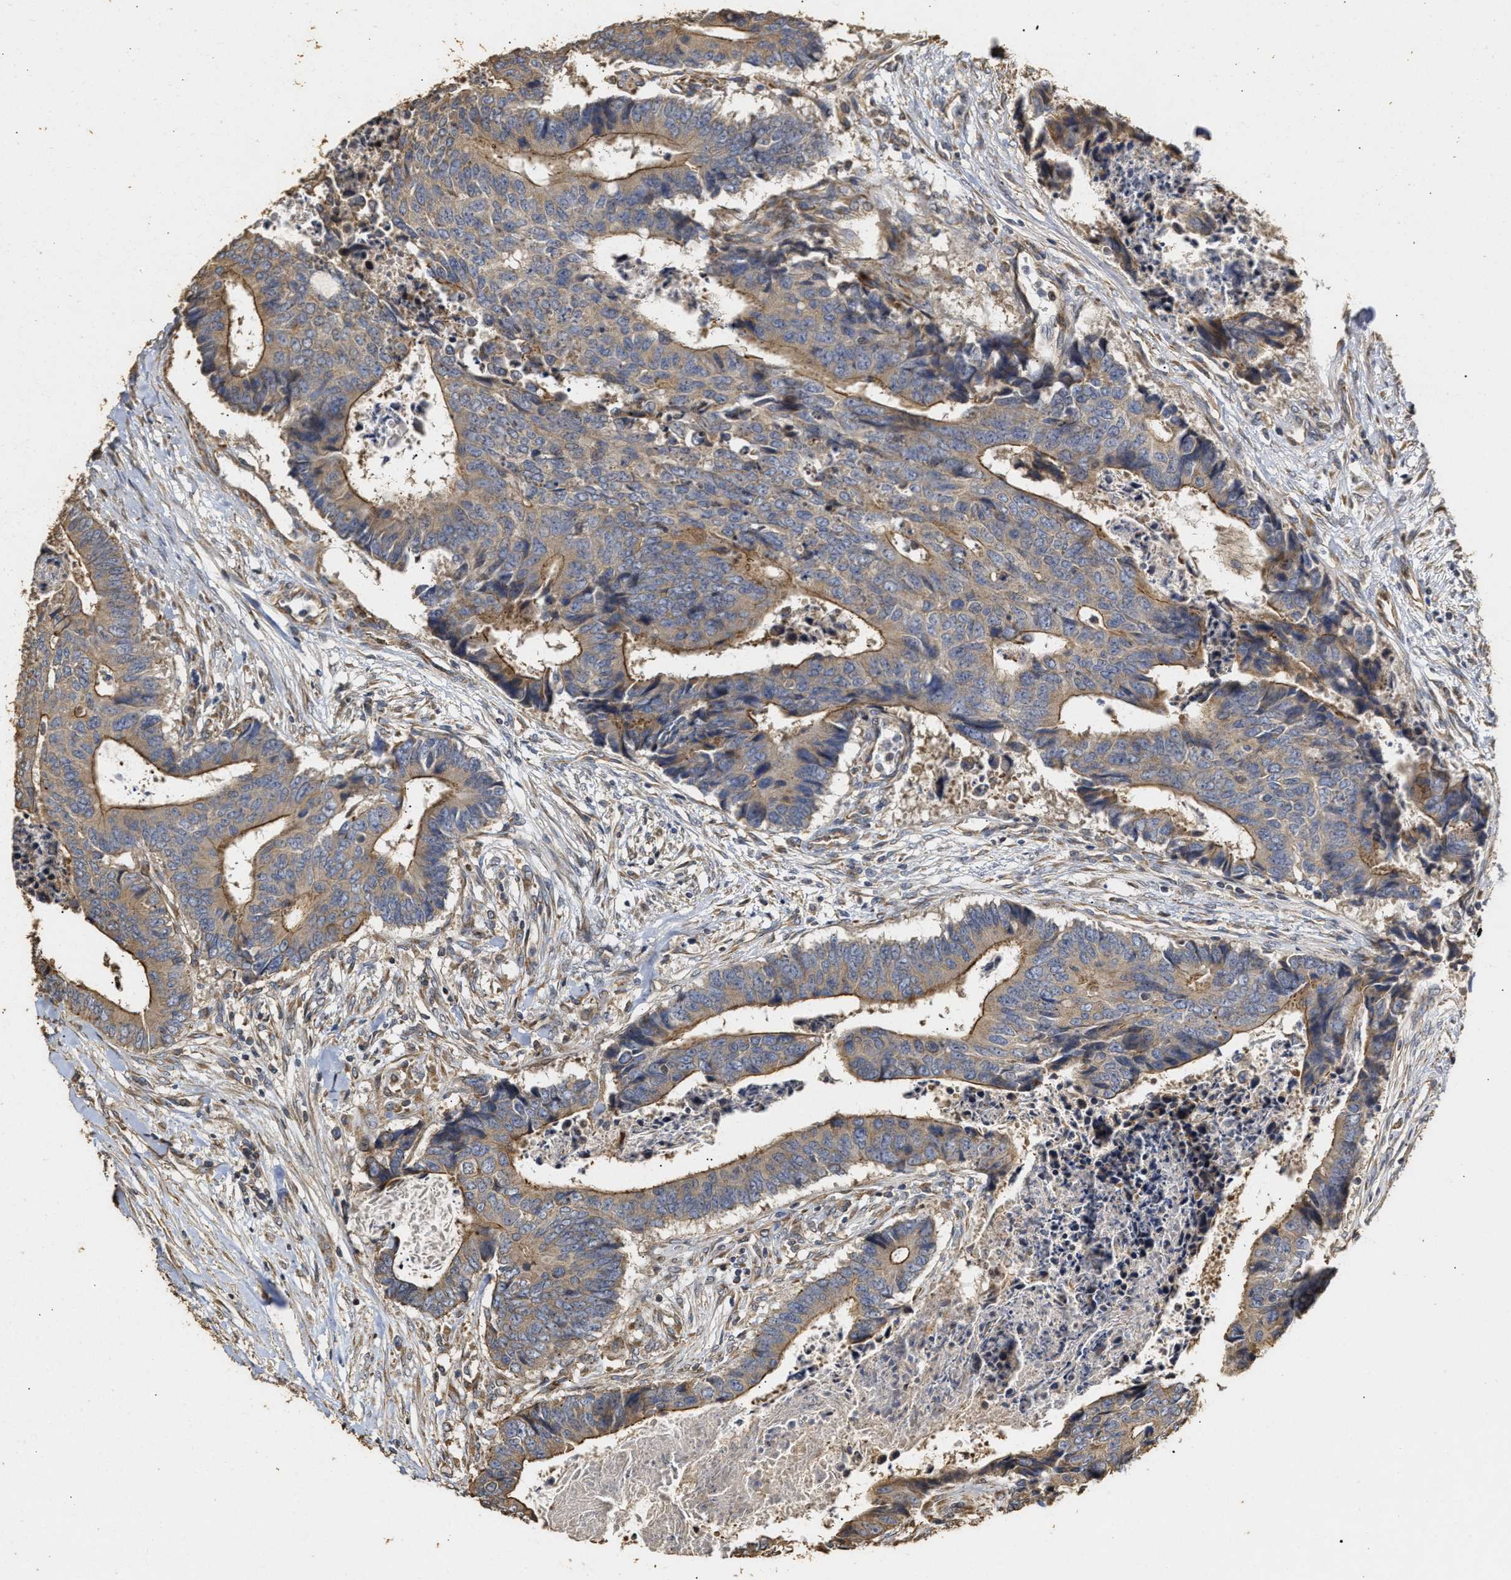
{"staining": {"intensity": "moderate", "quantity": ">75%", "location": "cytoplasmic/membranous"}, "tissue": "colorectal cancer", "cell_type": "Tumor cells", "image_type": "cancer", "snomed": [{"axis": "morphology", "description": "Adenocarcinoma, NOS"}, {"axis": "topography", "description": "Rectum"}], "caption": "An immunohistochemistry (IHC) micrograph of tumor tissue is shown. Protein staining in brown labels moderate cytoplasmic/membranous positivity in adenocarcinoma (colorectal) within tumor cells.", "gene": "NAV1", "patient": {"sex": "male", "age": 84}}